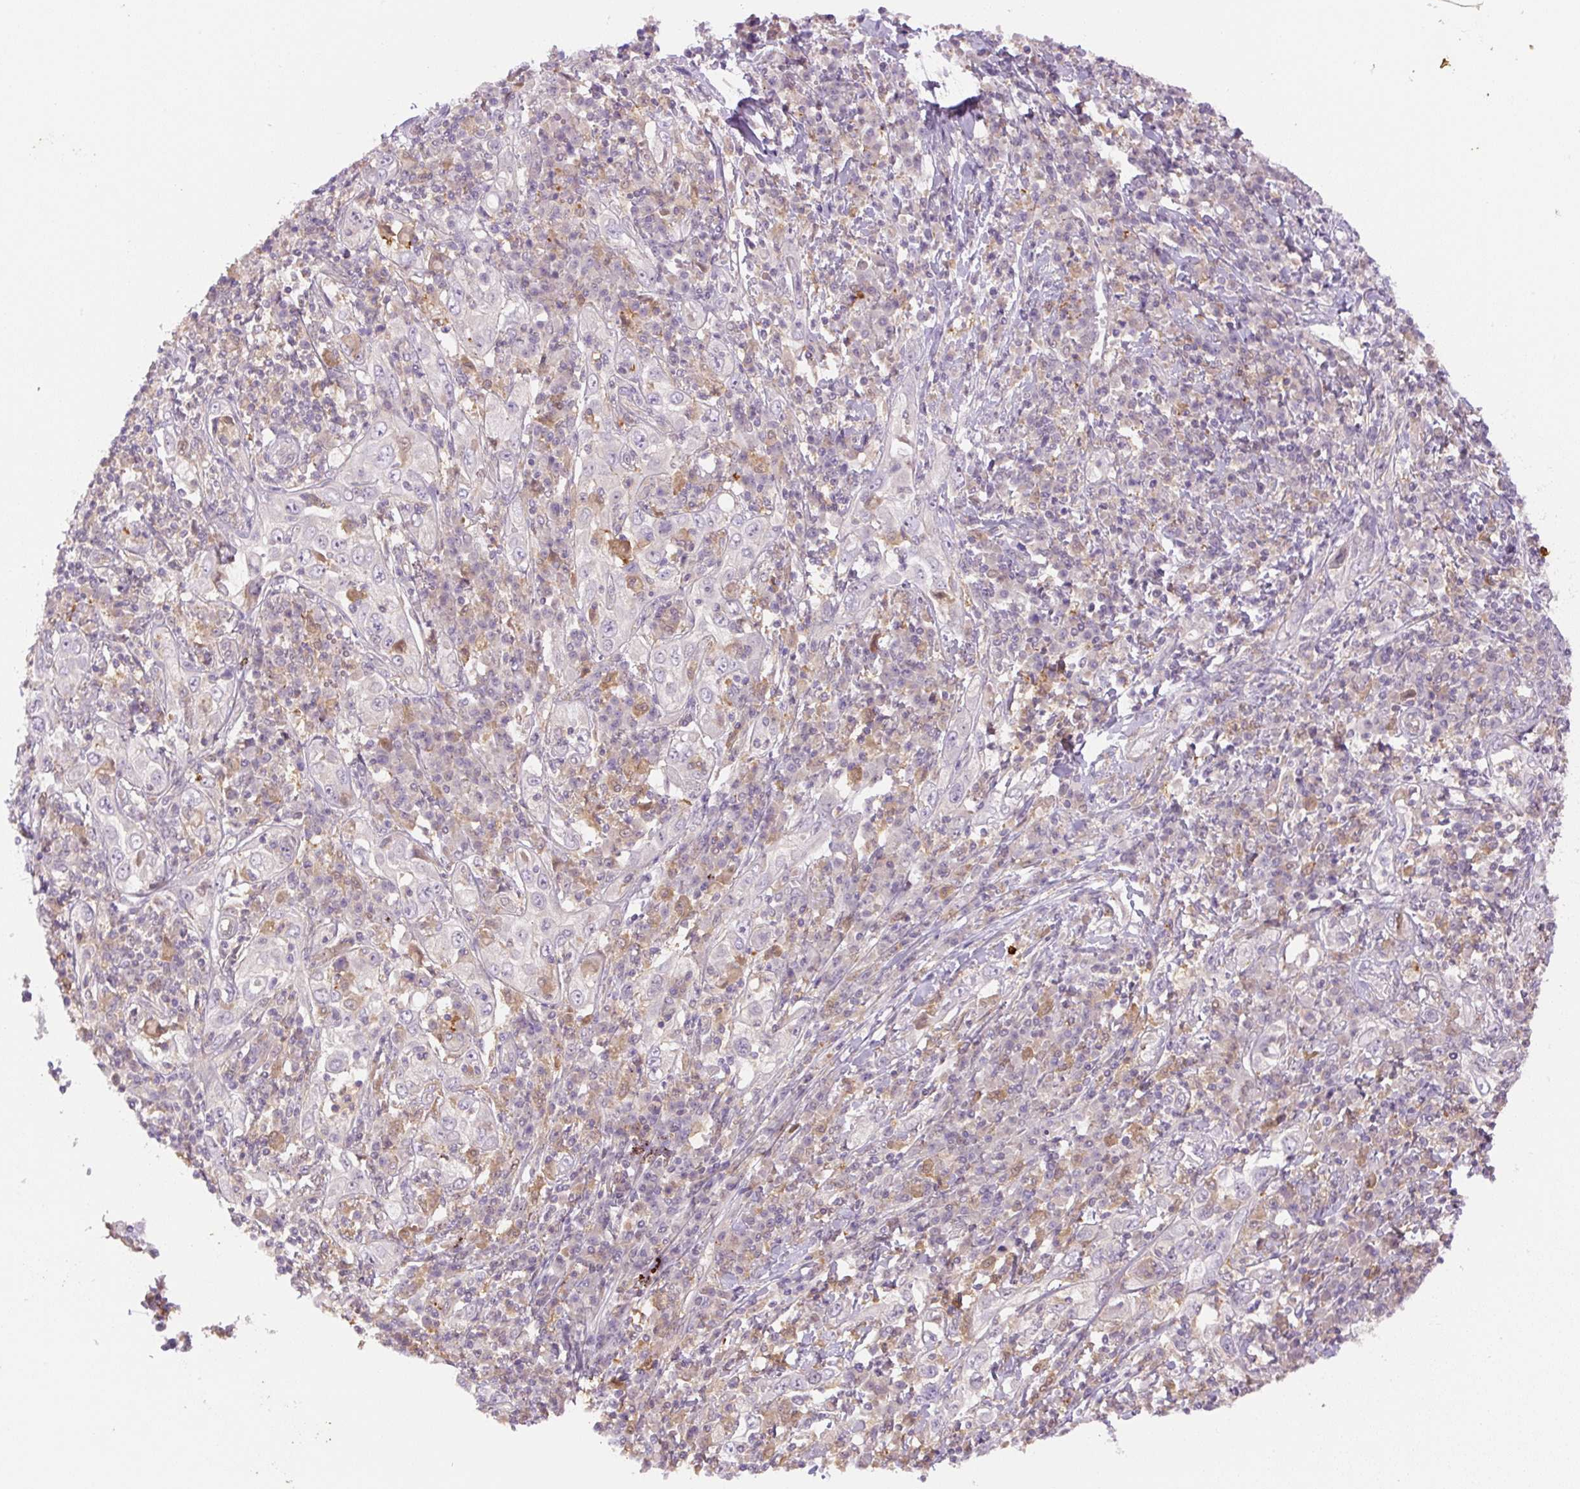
{"staining": {"intensity": "negative", "quantity": "none", "location": "none"}, "tissue": "cervical cancer", "cell_type": "Tumor cells", "image_type": "cancer", "snomed": [{"axis": "morphology", "description": "Squamous cell carcinoma, NOS"}, {"axis": "topography", "description": "Cervix"}], "caption": "DAB (3,3'-diaminobenzidine) immunohistochemical staining of cervical cancer (squamous cell carcinoma) exhibits no significant positivity in tumor cells. (Brightfield microscopy of DAB (3,3'-diaminobenzidine) immunohistochemistry (IHC) at high magnification).", "gene": "SPSB2", "patient": {"sex": "female", "age": 46}}